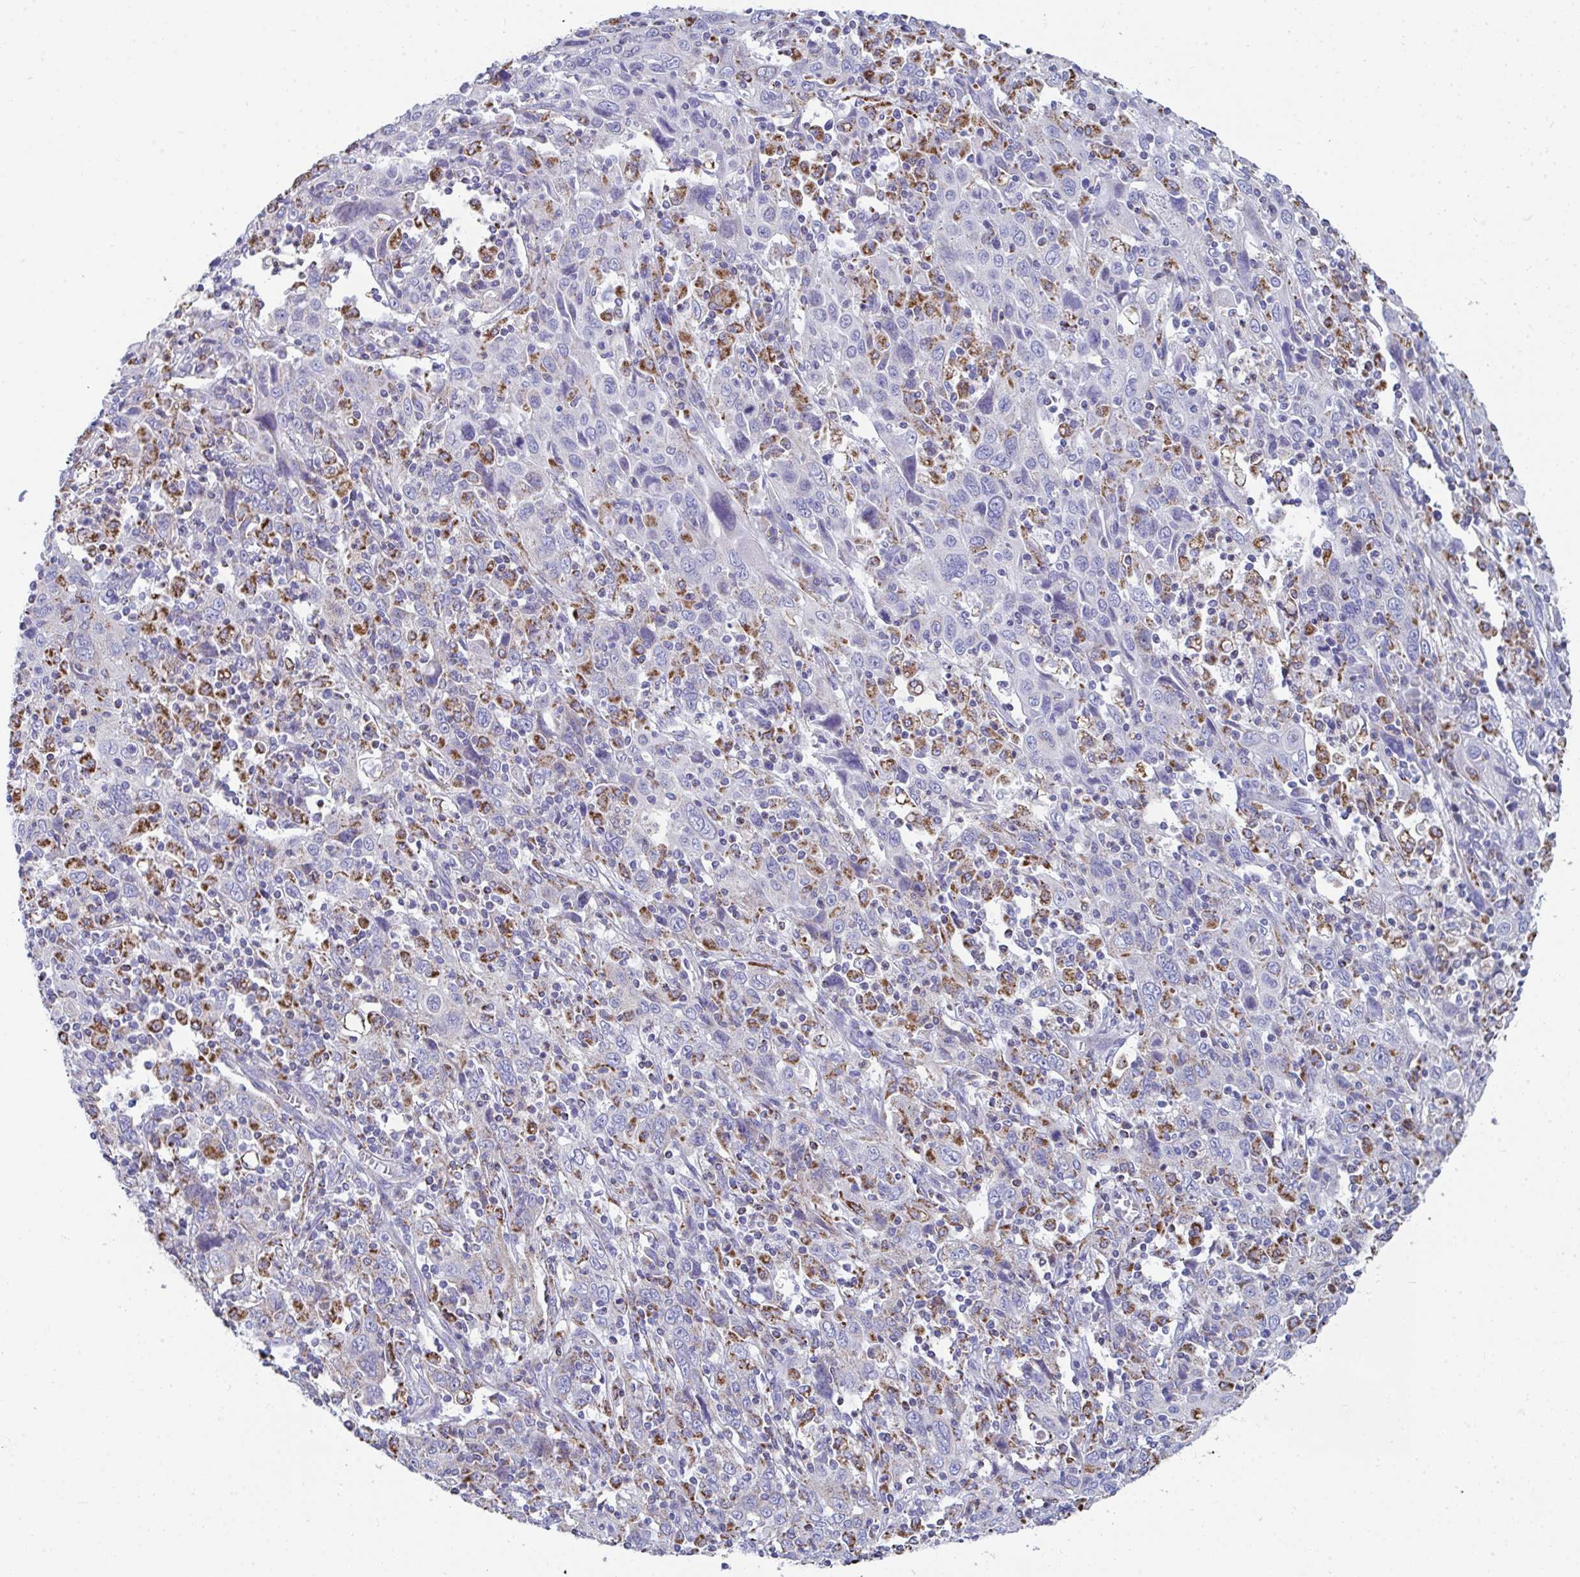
{"staining": {"intensity": "negative", "quantity": "none", "location": "none"}, "tissue": "cervical cancer", "cell_type": "Tumor cells", "image_type": "cancer", "snomed": [{"axis": "morphology", "description": "Squamous cell carcinoma, NOS"}, {"axis": "topography", "description": "Cervix"}], "caption": "Protein analysis of cervical cancer shows no significant positivity in tumor cells.", "gene": "MGAM2", "patient": {"sex": "female", "age": 46}}